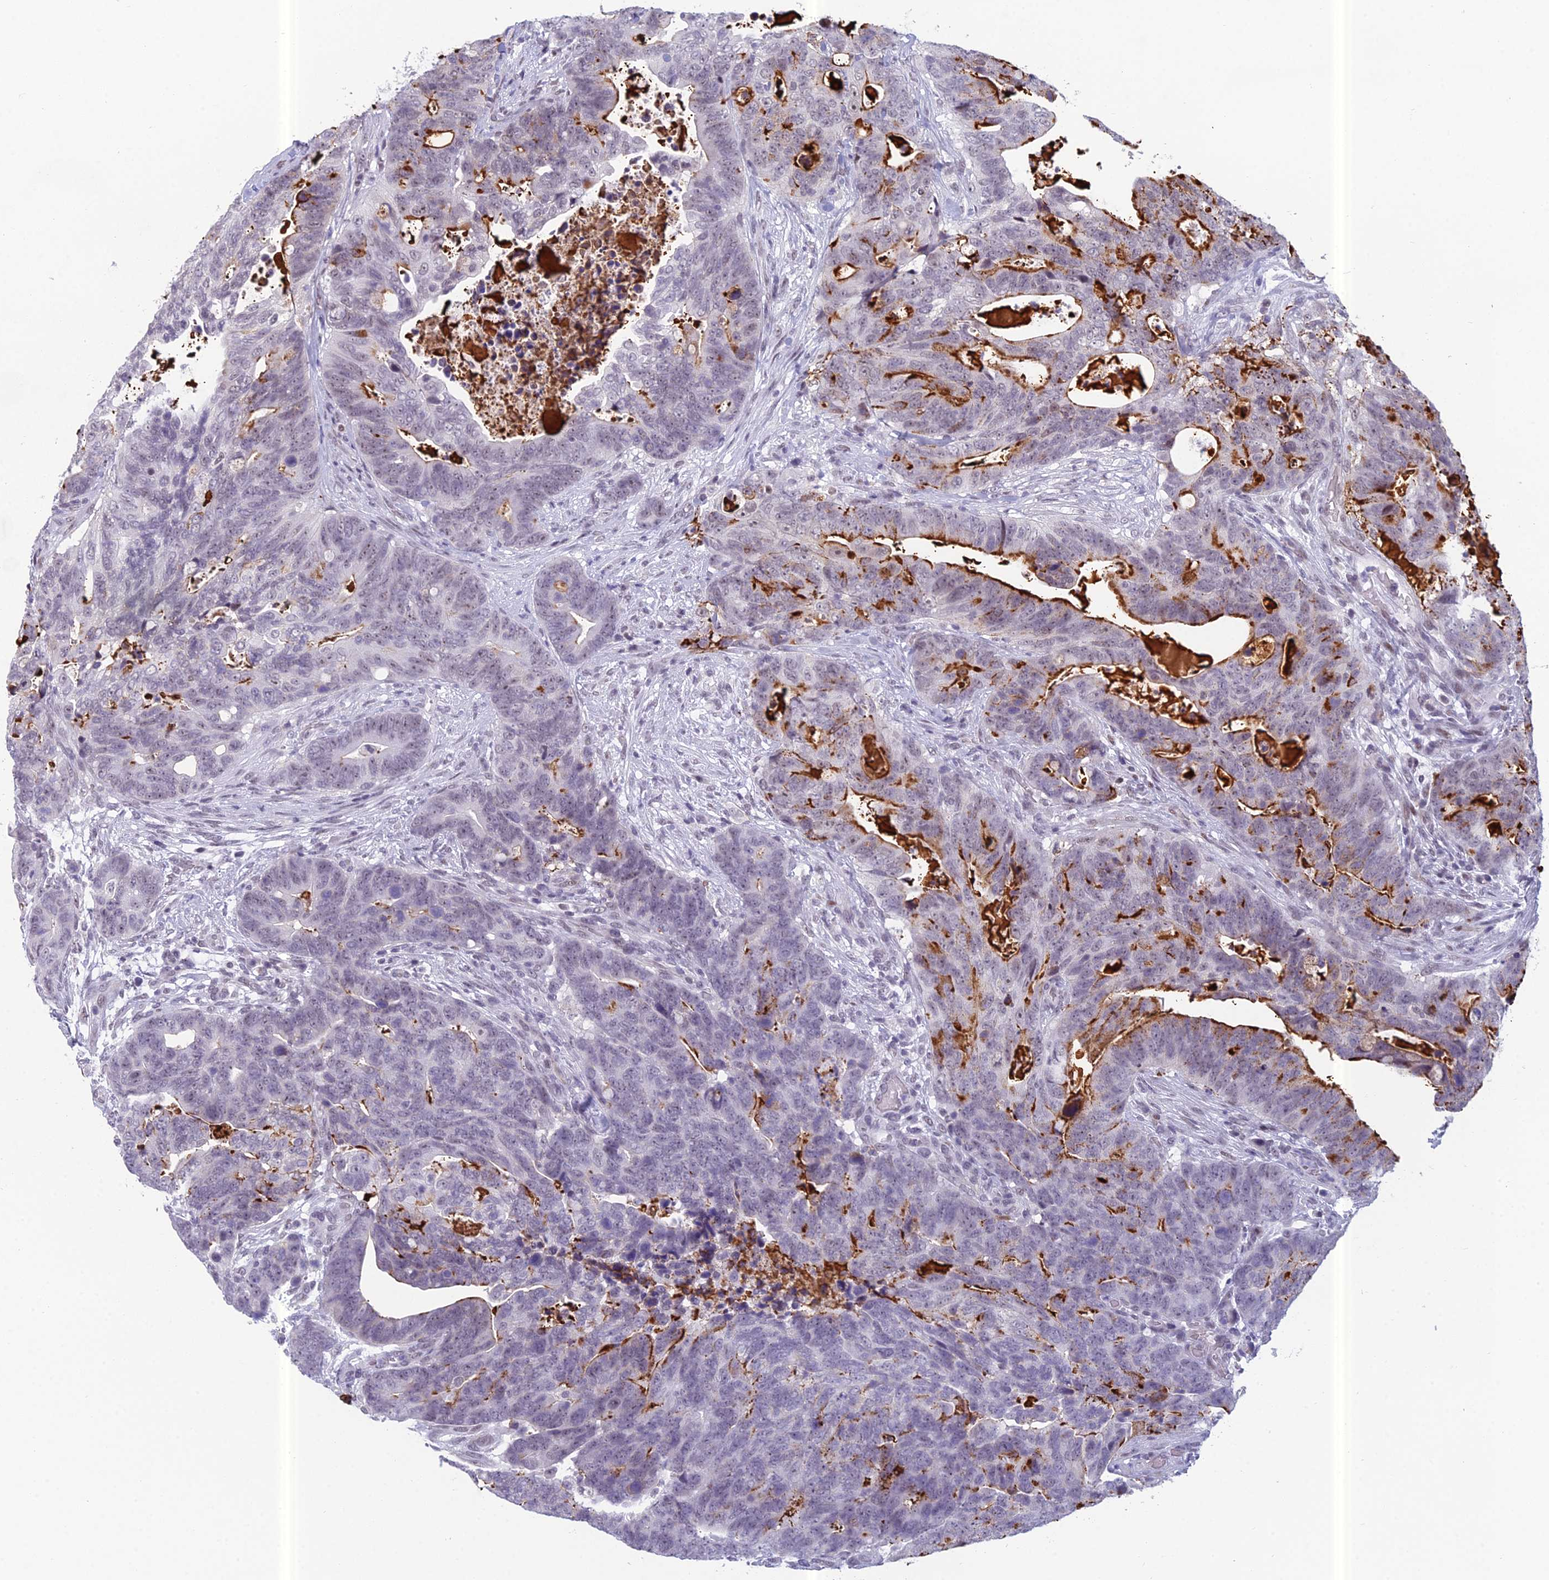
{"staining": {"intensity": "strong", "quantity": "<25%", "location": "cytoplasmic/membranous"}, "tissue": "colorectal cancer", "cell_type": "Tumor cells", "image_type": "cancer", "snomed": [{"axis": "morphology", "description": "Adenocarcinoma, NOS"}, {"axis": "topography", "description": "Colon"}], "caption": "A brown stain labels strong cytoplasmic/membranous expression of a protein in human colorectal cancer (adenocarcinoma) tumor cells.", "gene": "RGS17", "patient": {"sex": "female", "age": 82}}